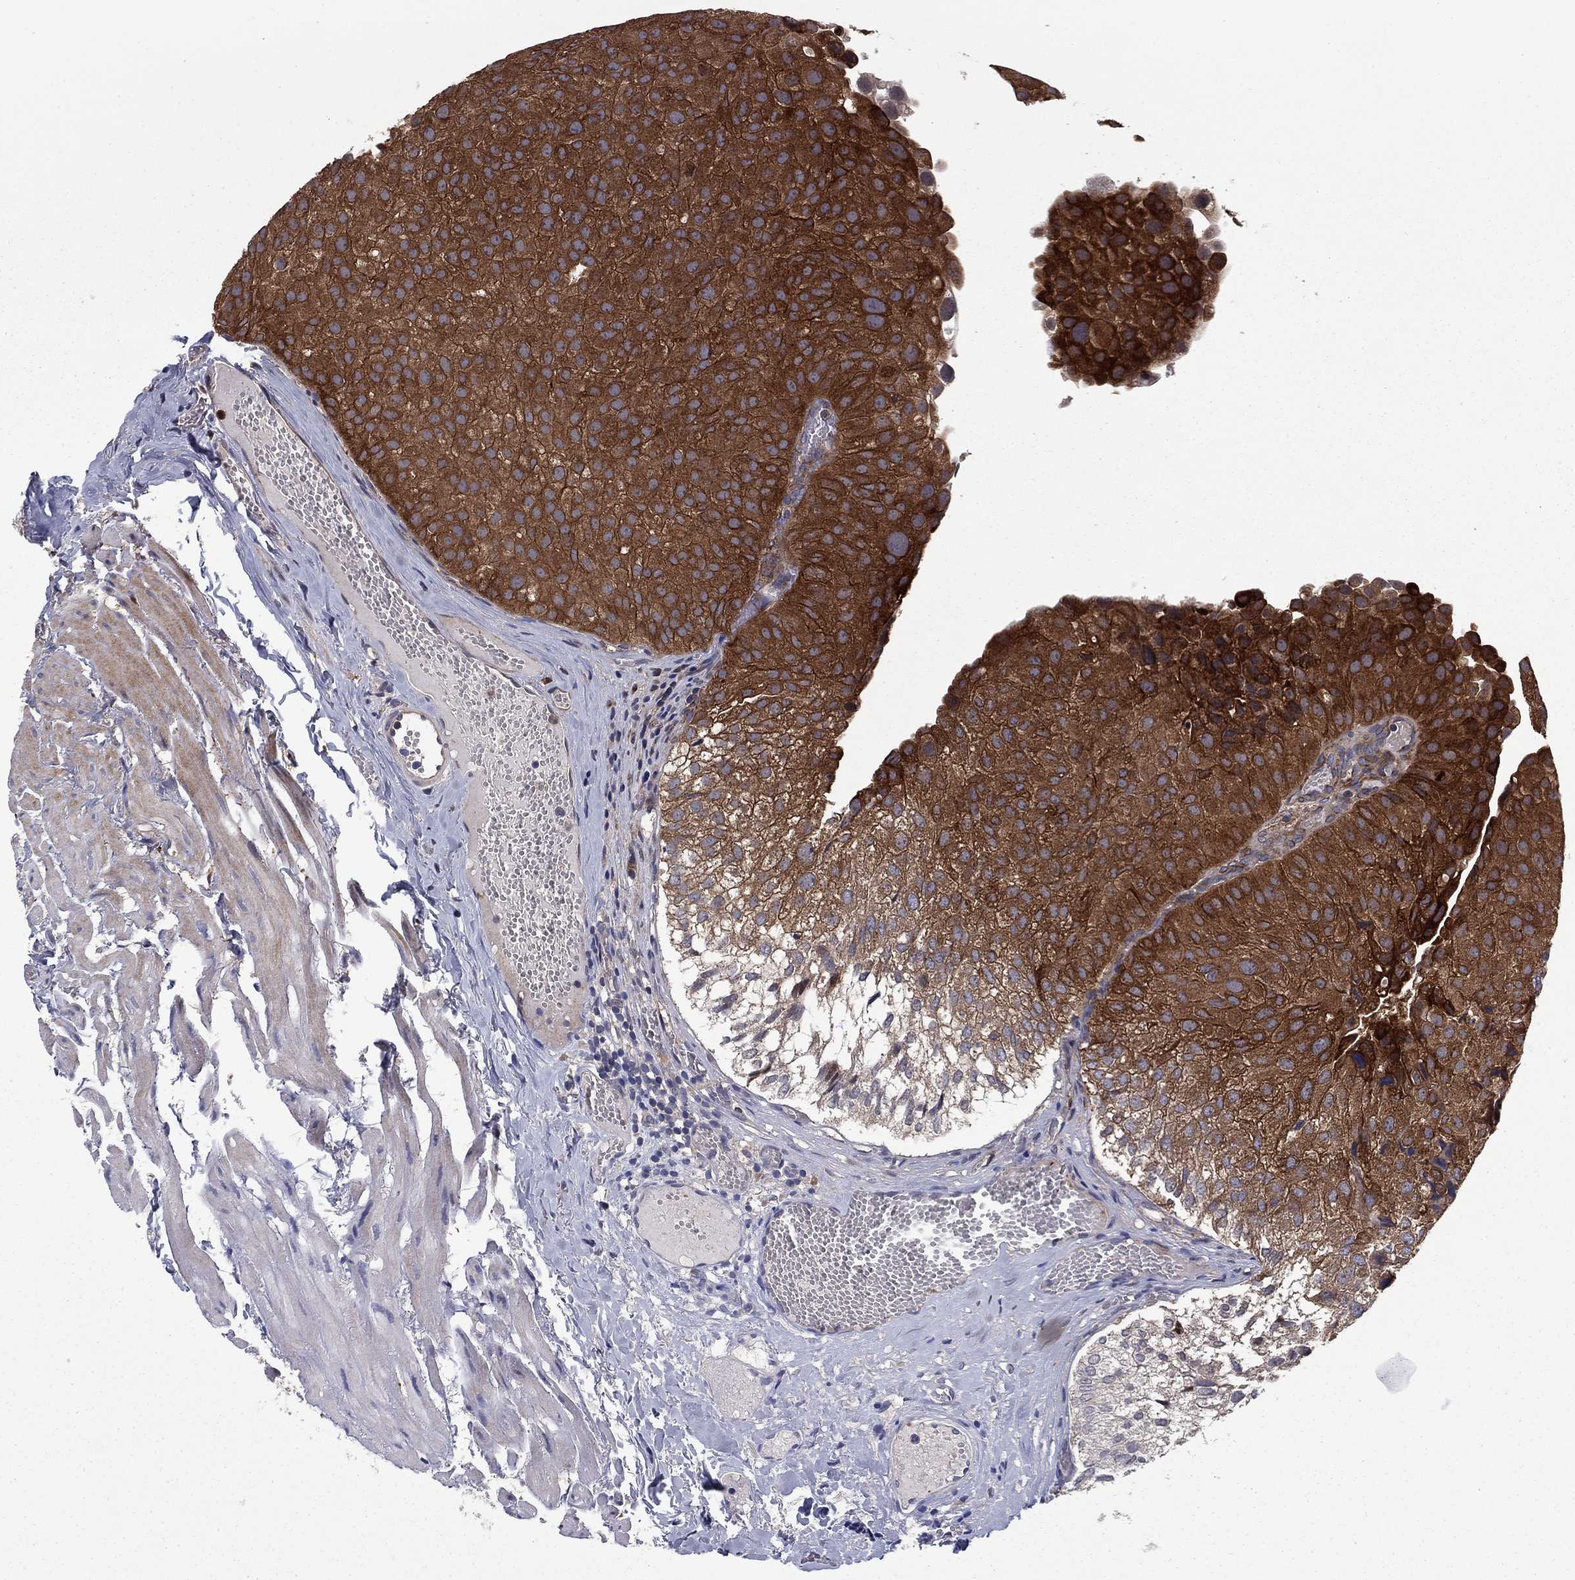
{"staining": {"intensity": "strong", "quantity": "25%-75%", "location": "cytoplasmic/membranous"}, "tissue": "urothelial cancer", "cell_type": "Tumor cells", "image_type": "cancer", "snomed": [{"axis": "morphology", "description": "Urothelial carcinoma, Low grade"}, {"axis": "topography", "description": "Urinary bladder"}], "caption": "Human urothelial cancer stained for a protein (brown) shows strong cytoplasmic/membranous positive positivity in about 25%-75% of tumor cells.", "gene": "HDAC4", "patient": {"sex": "female", "age": 78}}